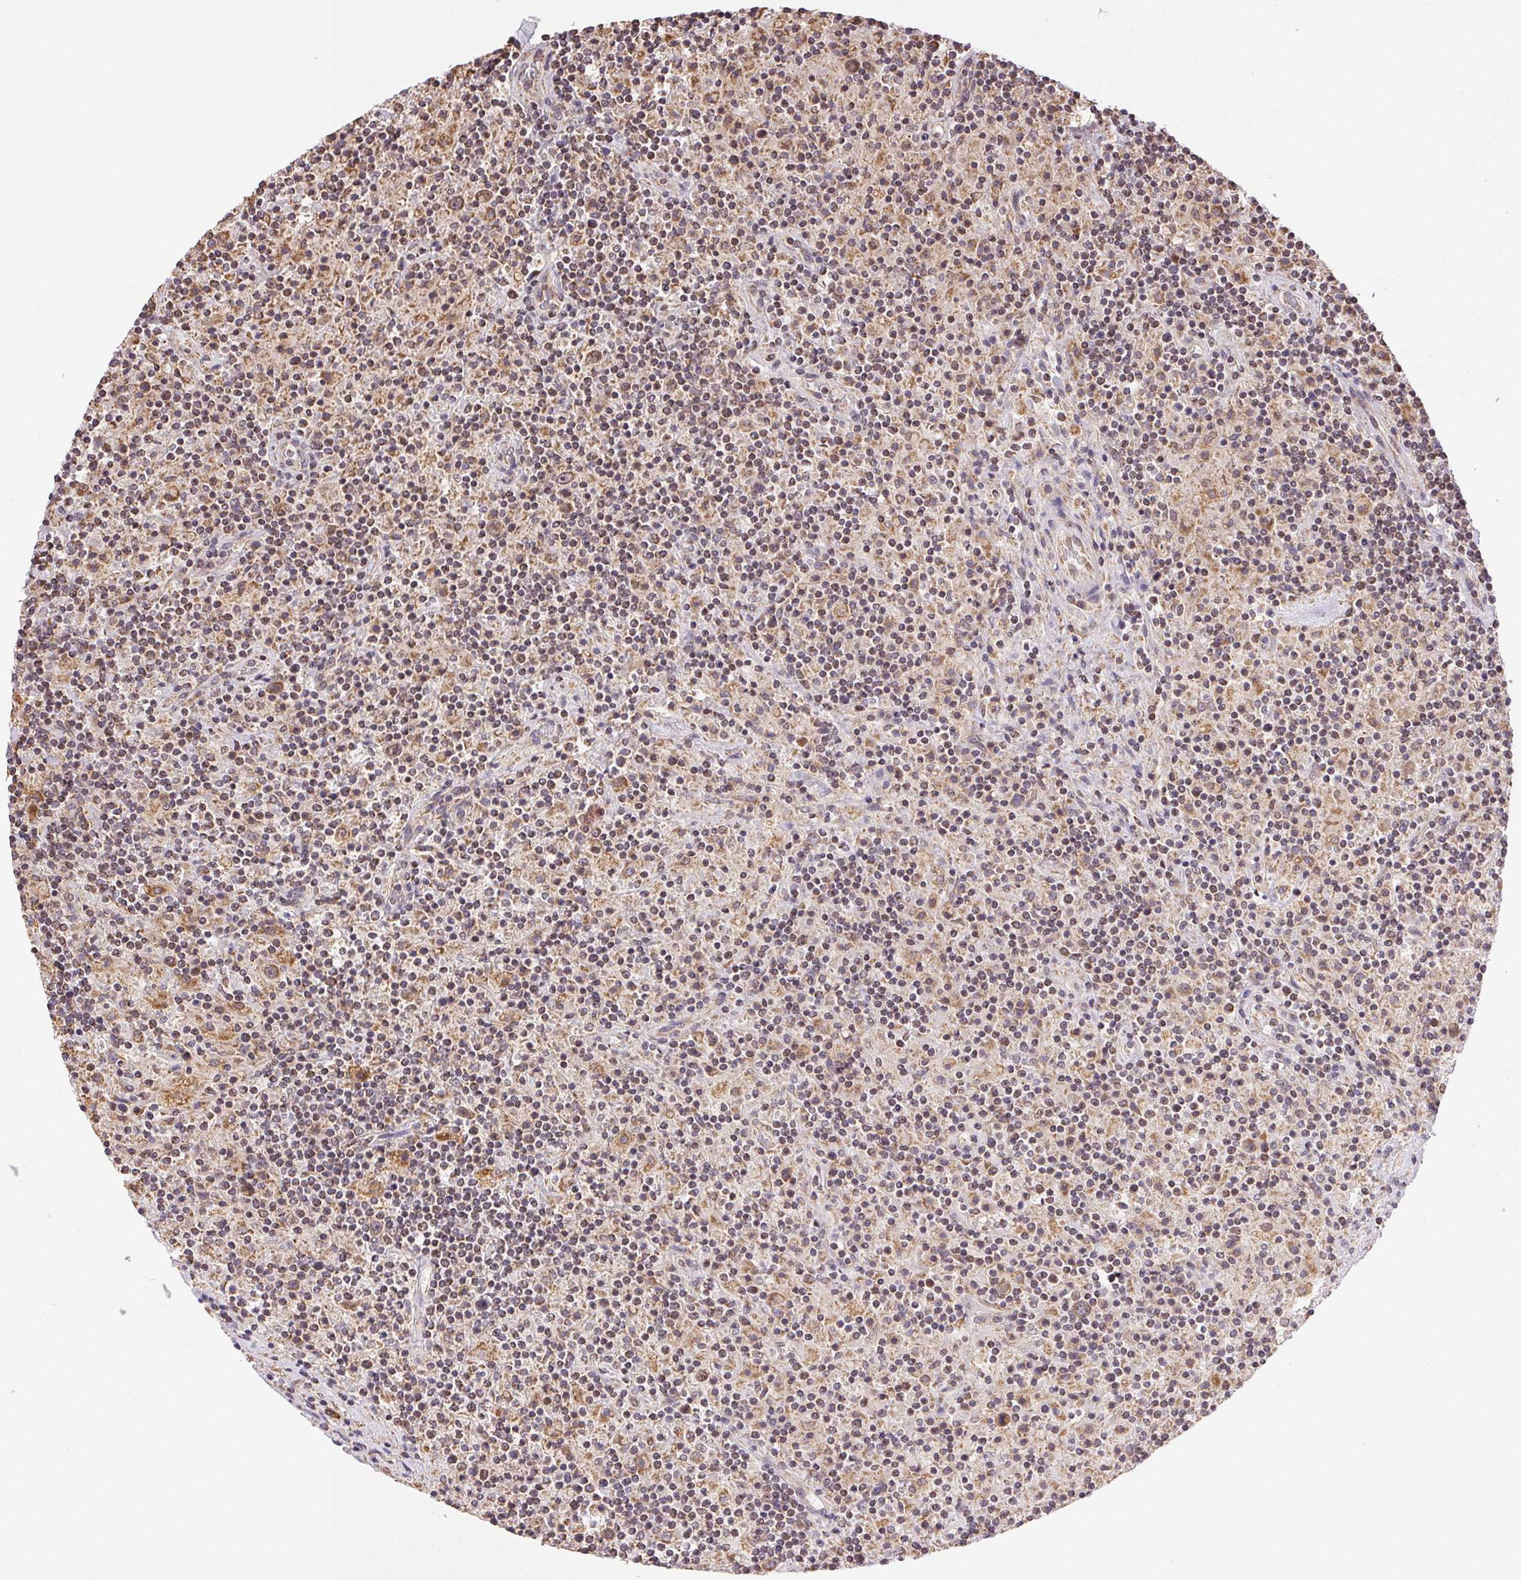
{"staining": {"intensity": "moderate", "quantity": ">75%", "location": "cytoplasmic/membranous"}, "tissue": "lymphoma", "cell_type": "Tumor cells", "image_type": "cancer", "snomed": [{"axis": "morphology", "description": "Hodgkin's disease, NOS"}, {"axis": "topography", "description": "Lymph node"}], "caption": "Human Hodgkin's disease stained with a protein marker reveals moderate staining in tumor cells.", "gene": "PIWIL4", "patient": {"sex": "male", "age": 70}}